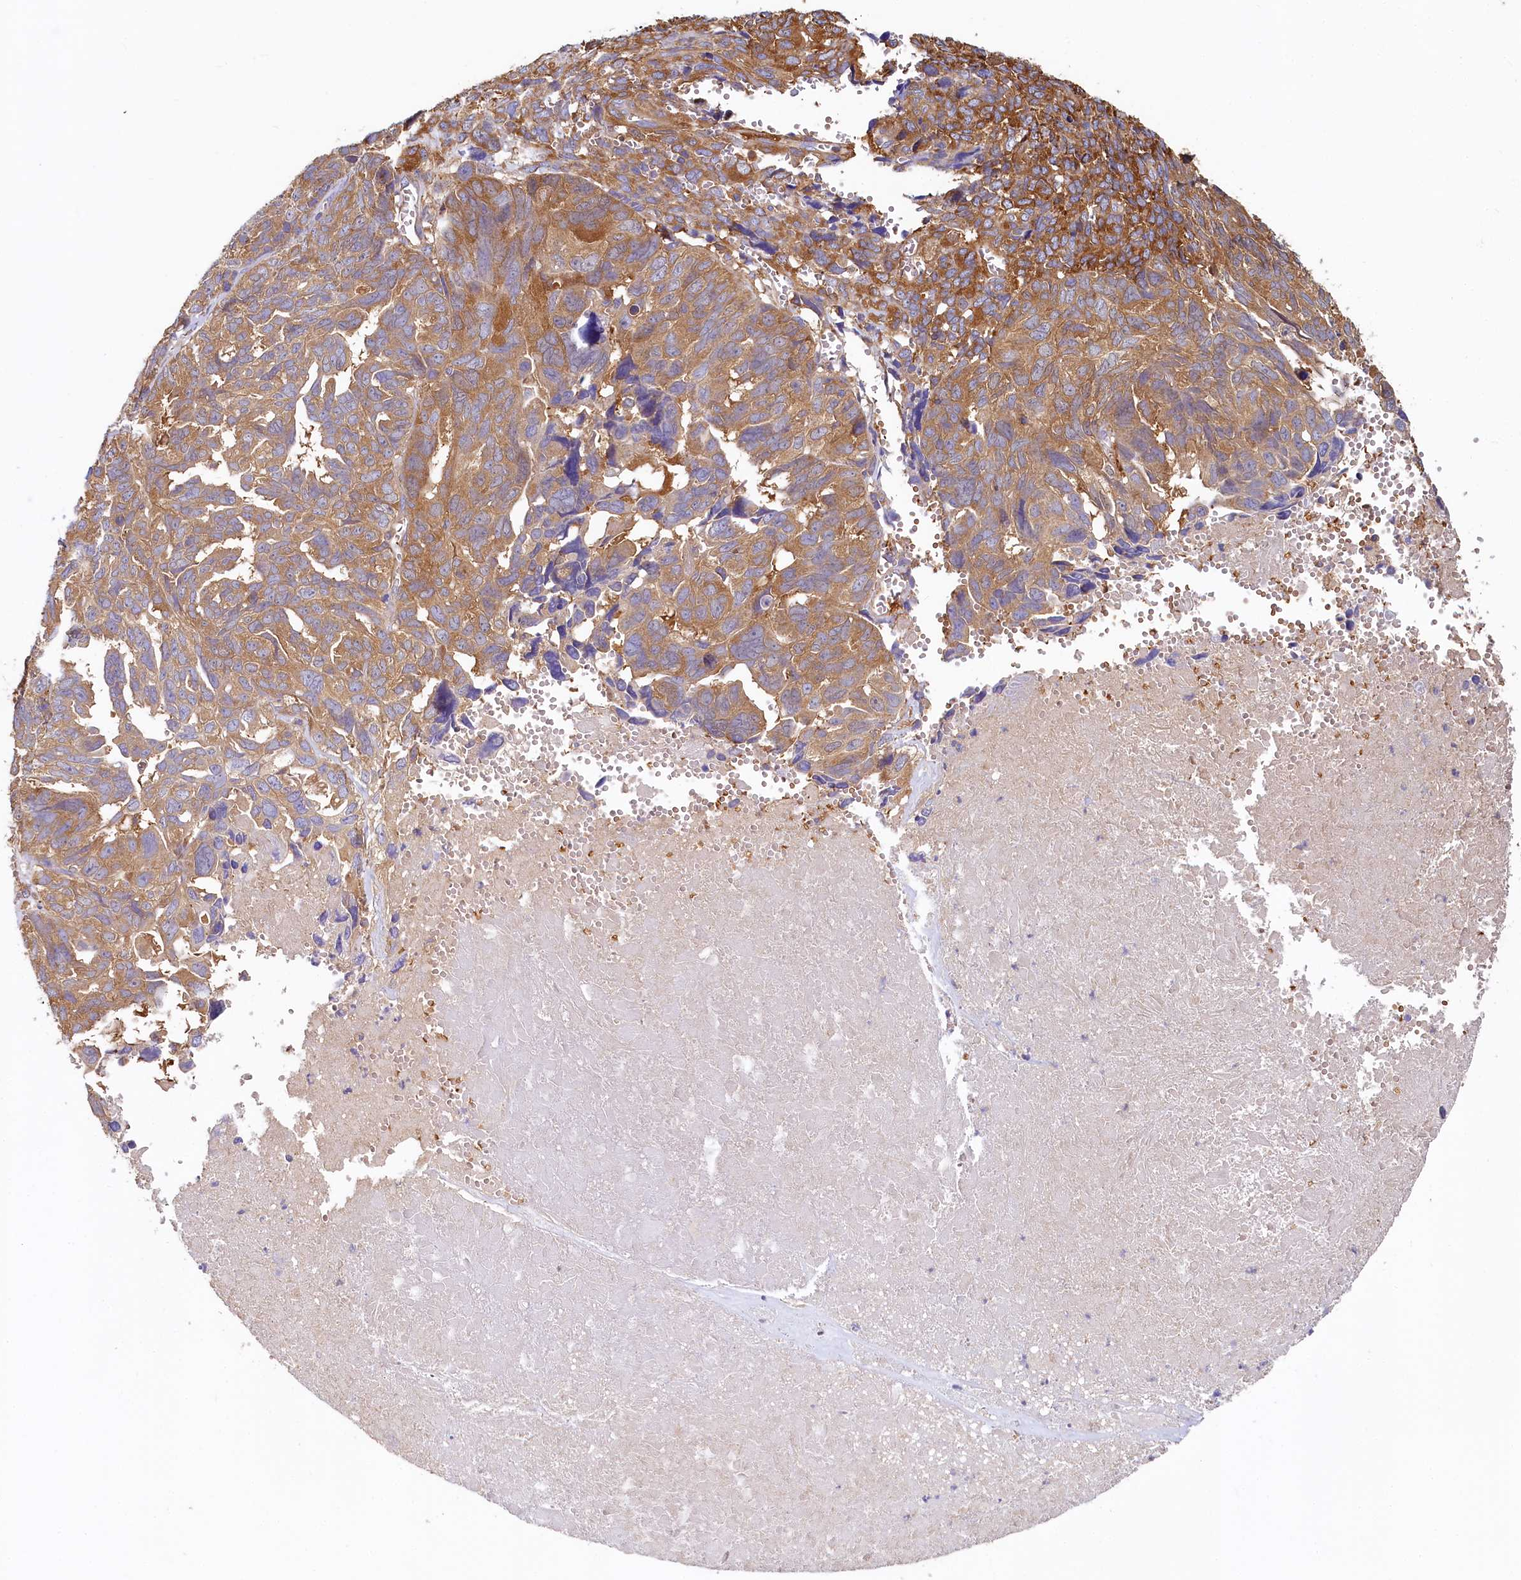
{"staining": {"intensity": "moderate", "quantity": ">75%", "location": "cytoplasmic/membranous"}, "tissue": "ovarian cancer", "cell_type": "Tumor cells", "image_type": "cancer", "snomed": [{"axis": "morphology", "description": "Cystadenocarcinoma, serous, NOS"}, {"axis": "topography", "description": "Ovary"}], "caption": "A micrograph showing moderate cytoplasmic/membranous positivity in about >75% of tumor cells in ovarian serous cystadenocarcinoma, as visualized by brown immunohistochemical staining.", "gene": "PPIP5K1", "patient": {"sex": "female", "age": 79}}